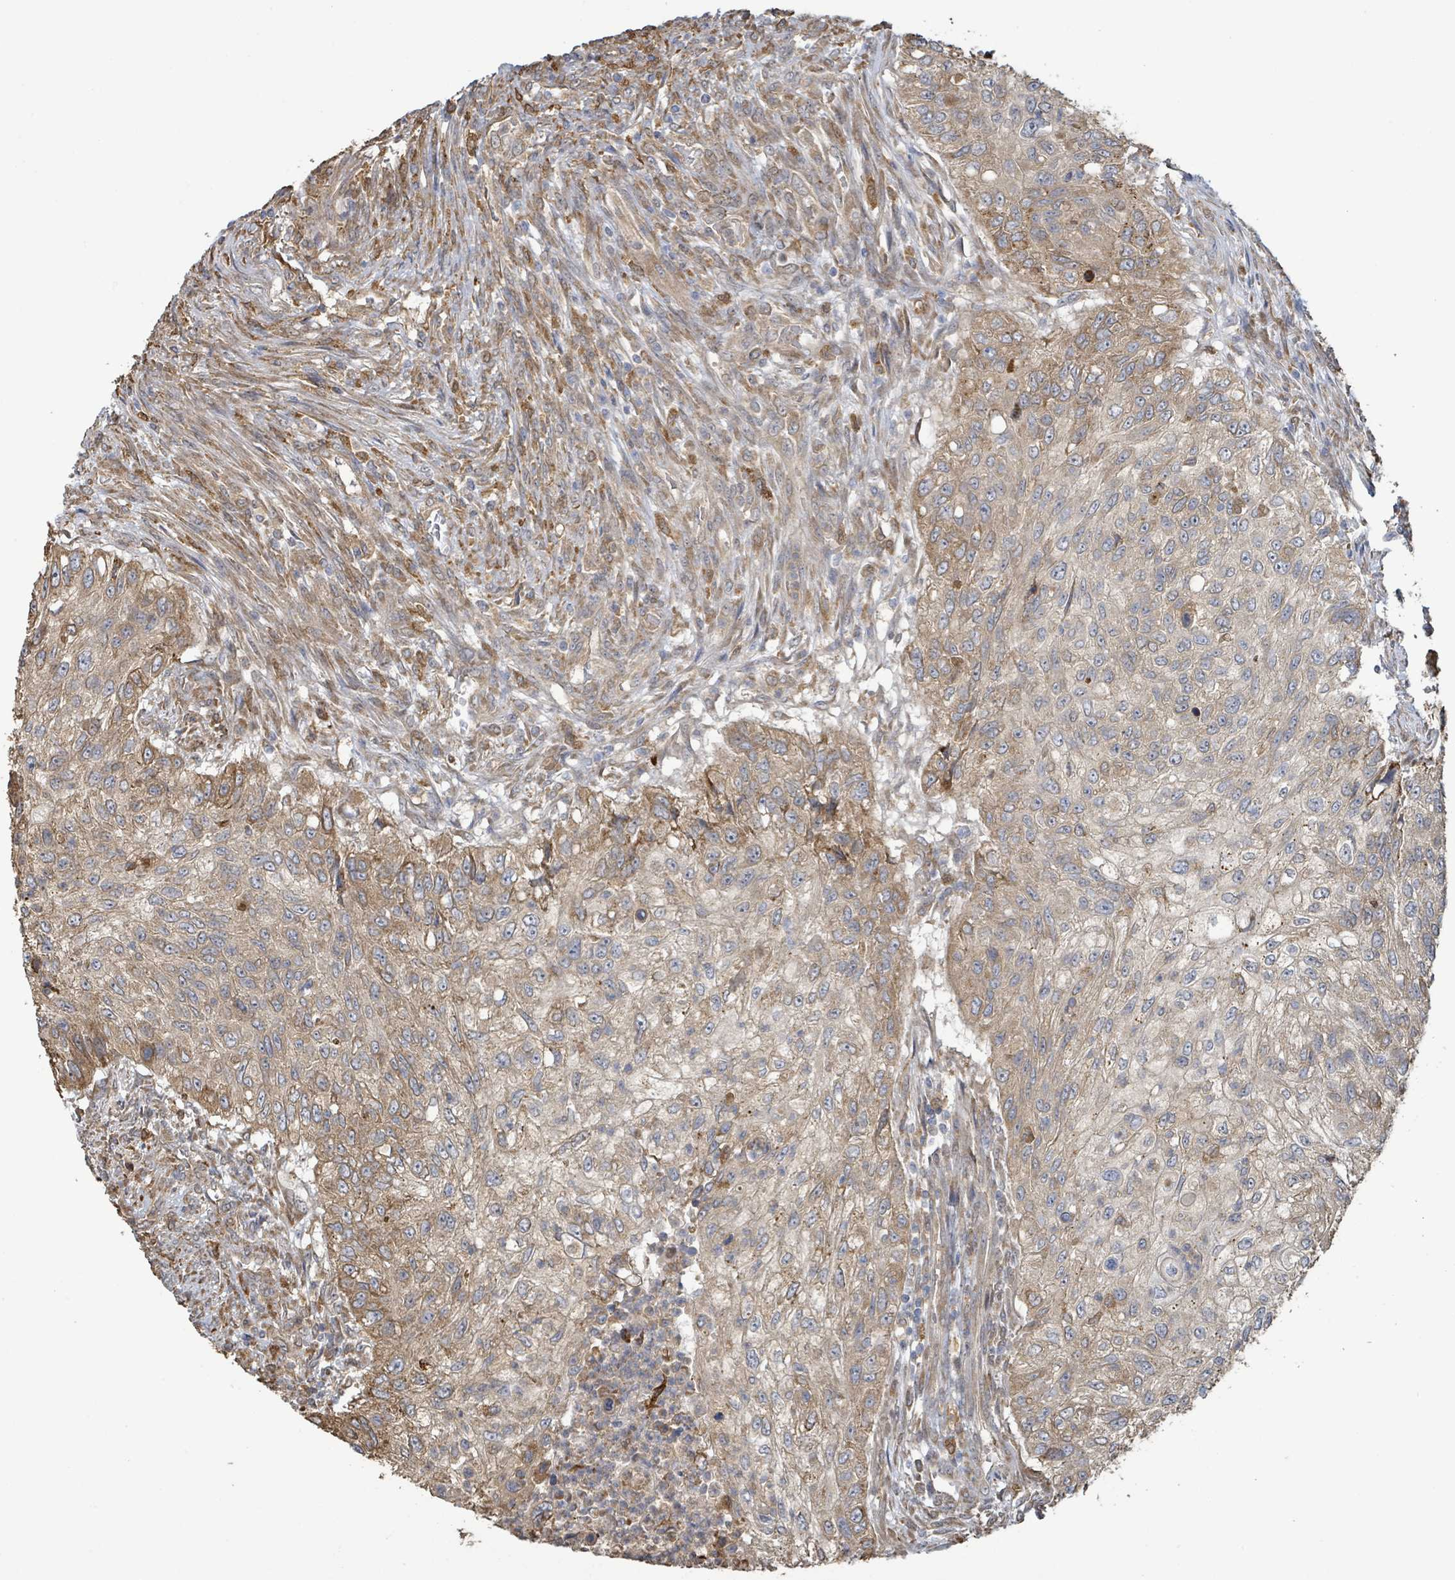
{"staining": {"intensity": "moderate", "quantity": ">75%", "location": "cytoplasmic/membranous"}, "tissue": "urothelial cancer", "cell_type": "Tumor cells", "image_type": "cancer", "snomed": [{"axis": "morphology", "description": "Urothelial carcinoma, High grade"}, {"axis": "topography", "description": "Urinary bladder"}], "caption": "Protein expression by immunohistochemistry (IHC) displays moderate cytoplasmic/membranous expression in about >75% of tumor cells in urothelial cancer.", "gene": "ARPIN", "patient": {"sex": "female", "age": 60}}